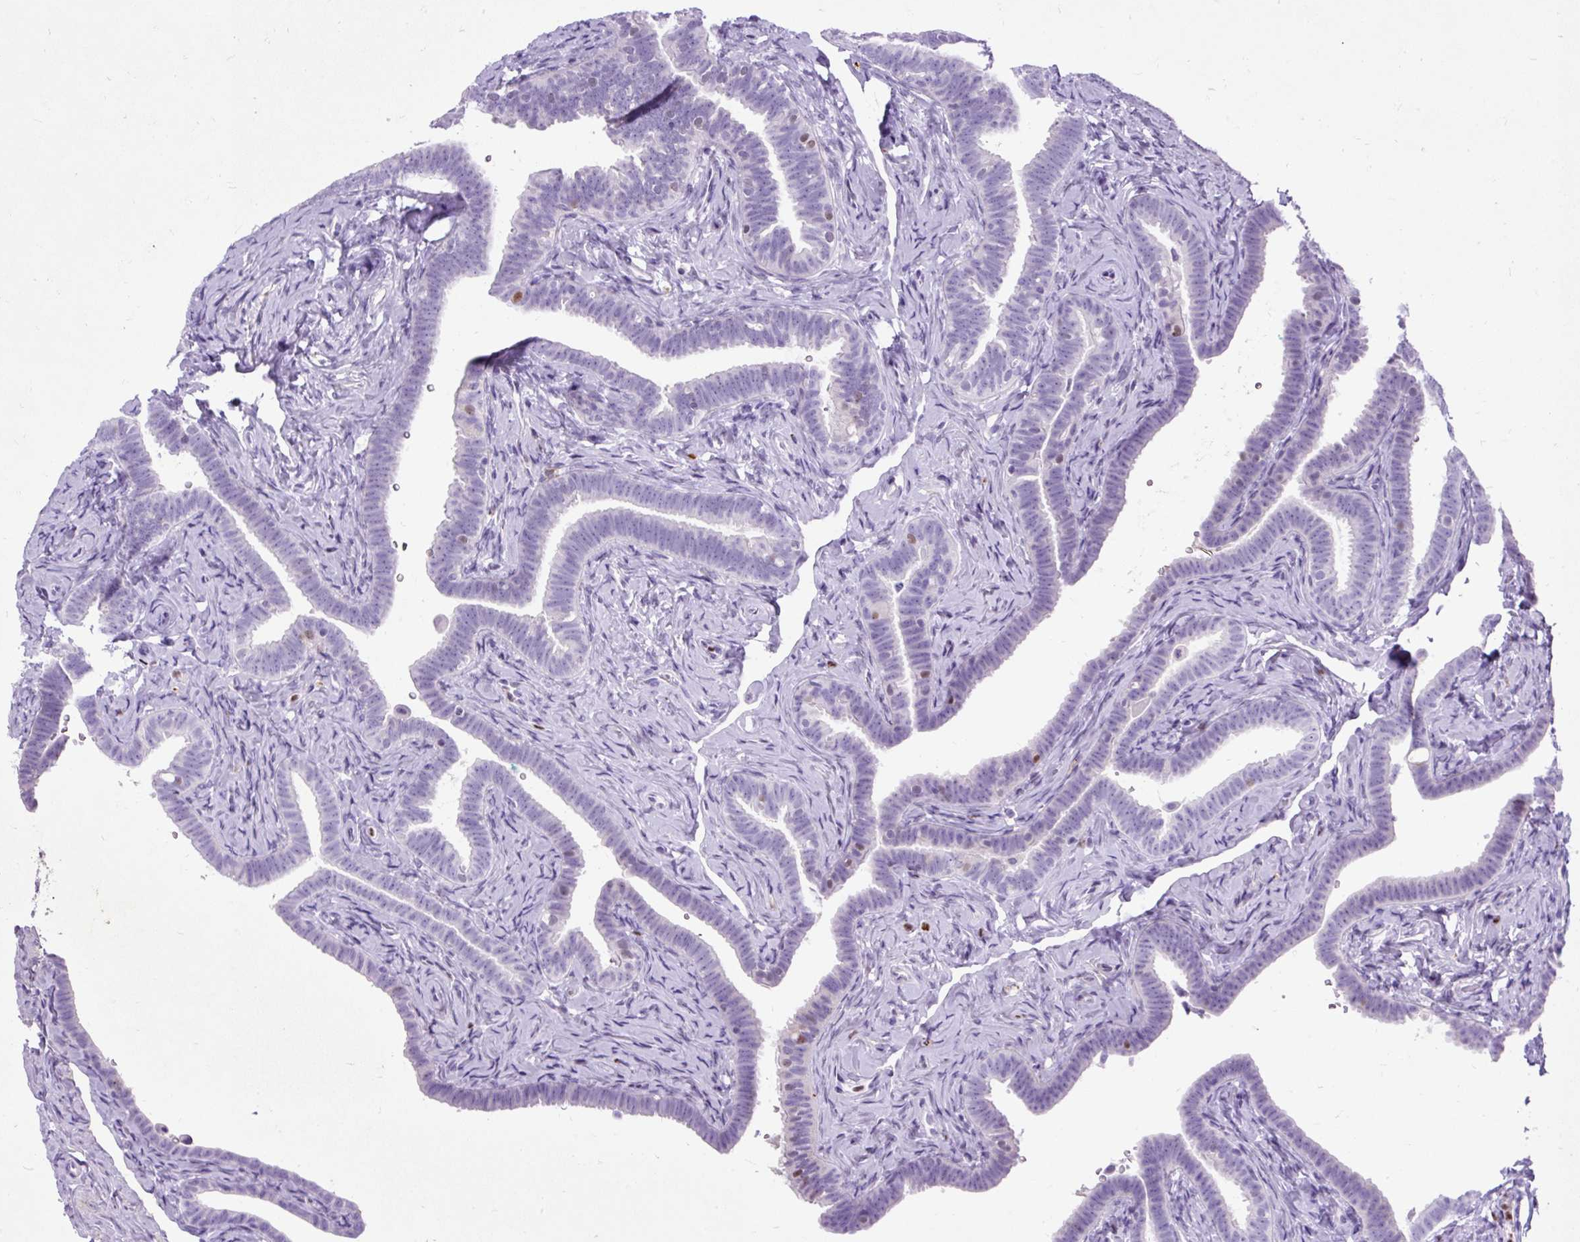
{"staining": {"intensity": "moderate", "quantity": "<25%", "location": "nuclear"}, "tissue": "fallopian tube", "cell_type": "Glandular cells", "image_type": "normal", "snomed": [{"axis": "morphology", "description": "Normal tissue, NOS"}, {"axis": "topography", "description": "Fallopian tube"}], "caption": "A low amount of moderate nuclear staining is appreciated in approximately <25% of glandular cells in unremarkable fallopian tube. (IHC, brightfield microscopy, high magnification).", "gene": "SPC24", "patient": {"sex": "female", "age": 69}}